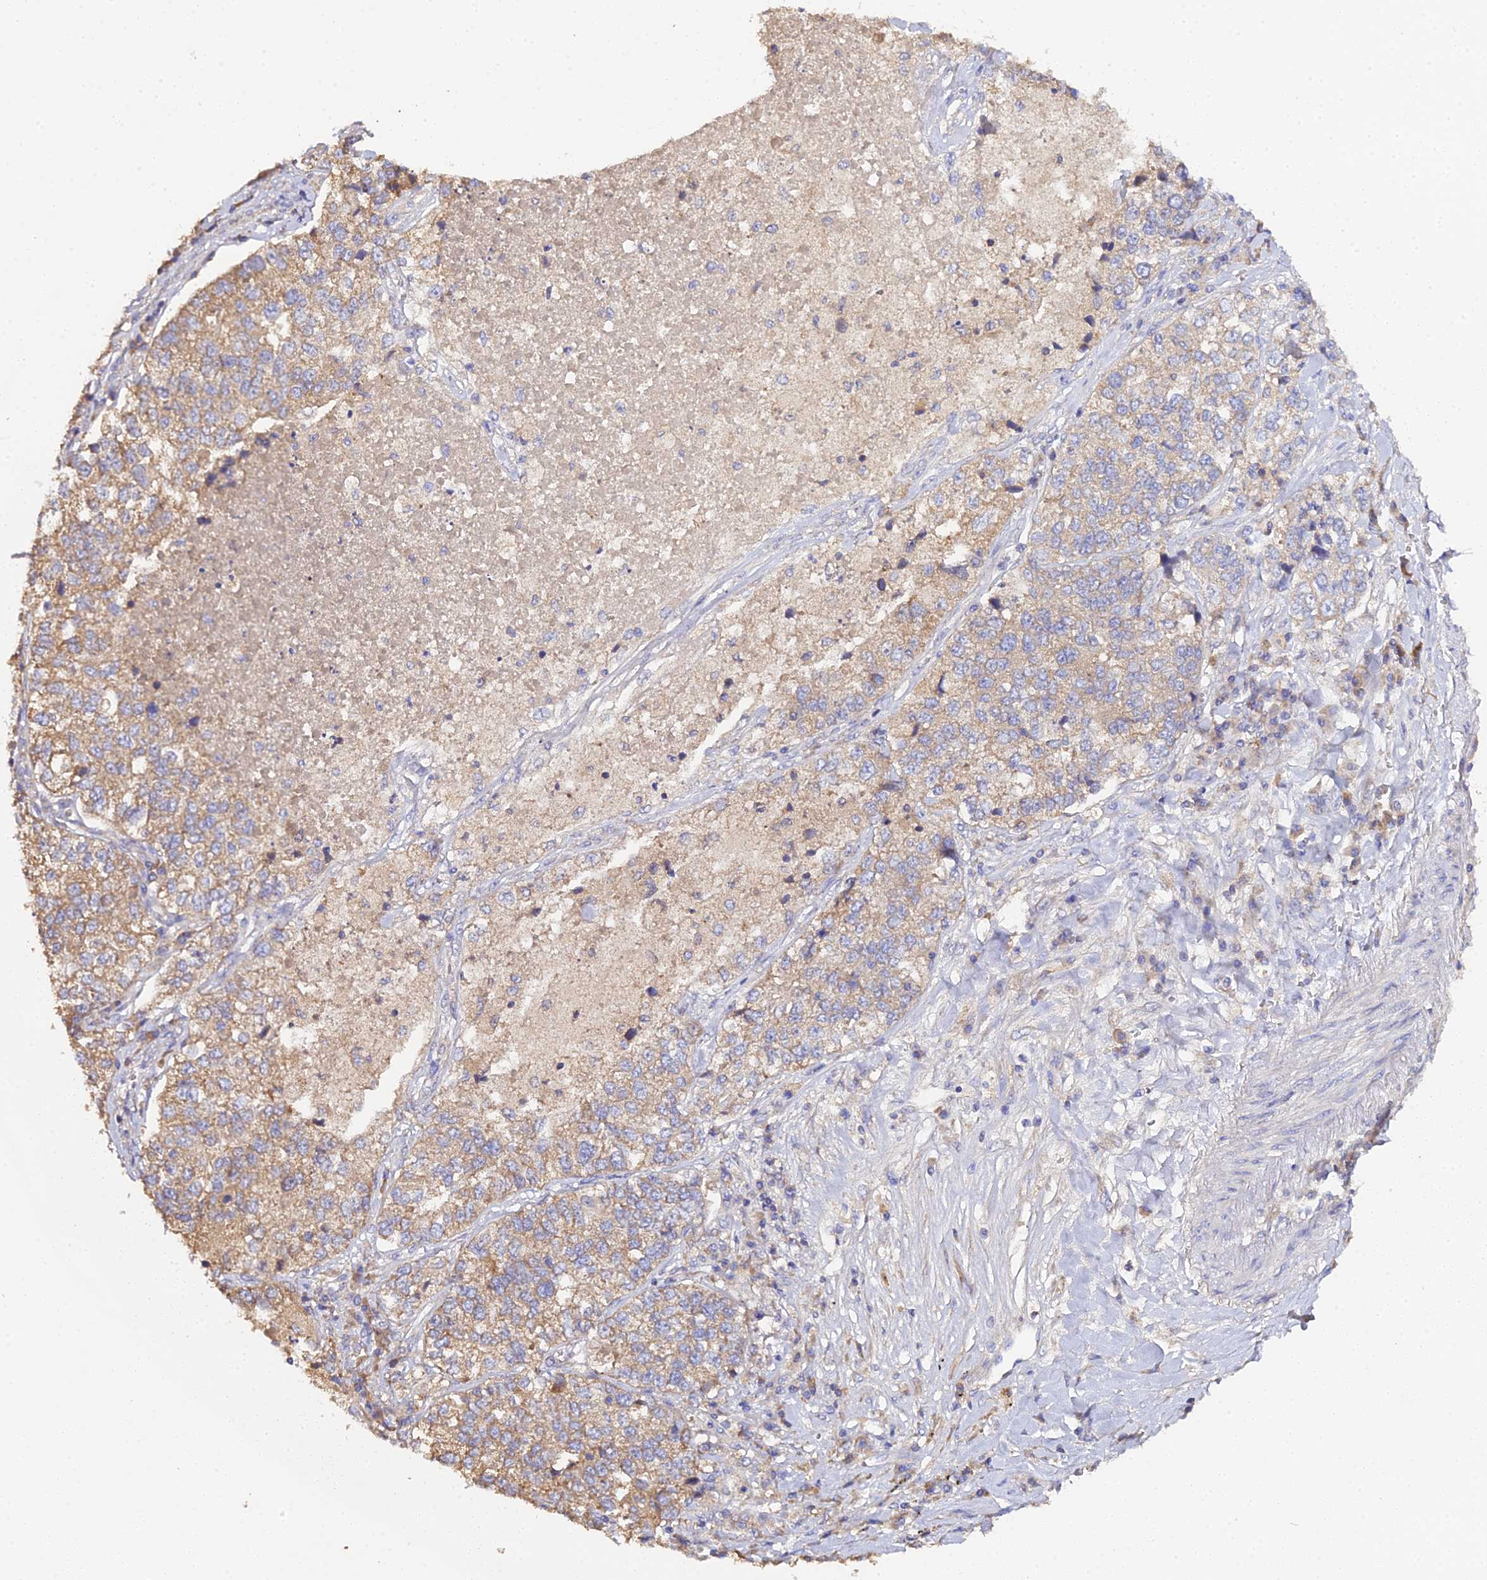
{"staining": {"intensity": "moderate", "quantity": "25%-75%", "location": "cytoplasmic/membranous"}, "tissue": "lung cancer", "cell_type": "Tumor cells", "image_type": "cancer", "snomed": [{"axis": "morphology", "description": "Adenocarcinoma, NOS"}, {"axis": "topography", "description": "Lung"}], "caption": "Moderate cytoplasmic/membranous protein positivity is seen in about 25%-75% of tumor cells in lung cancer (adenocarcinoma).", "gene": "SCX", "patient": {"sex": "male", "age": 49}}